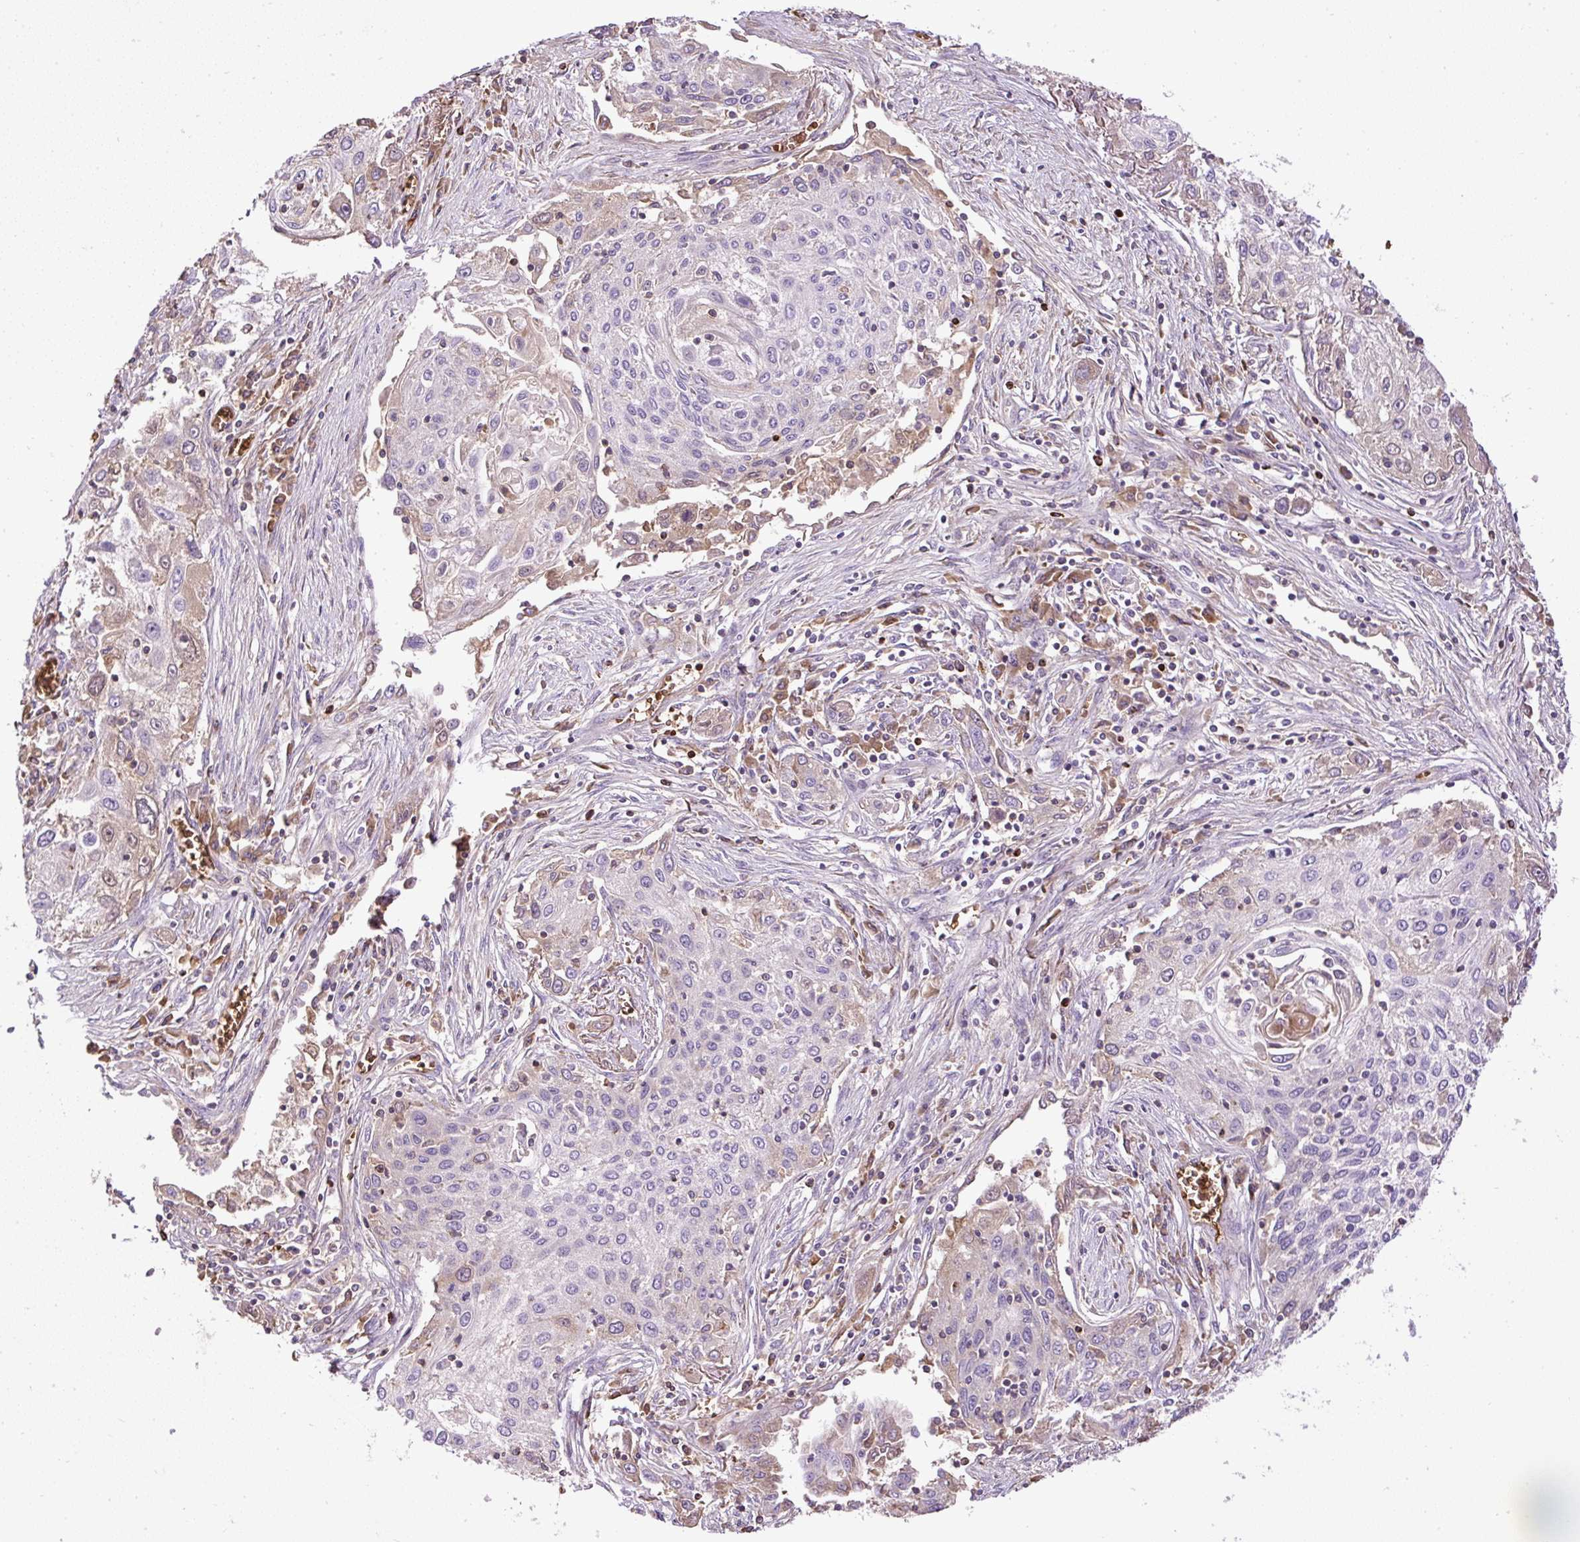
{"staining": {"intensity": "weak", "quantity": "<25%", "location": "cytoplasmic/membranous"}, "tissue": "lung cancer", "cell_type": "Tumor cells", "image_type": "cancer", "snomed": [{"axis": "morphology", "description": "Squamous cell carcinoma, NOS"}, {"axis": "topography", "description": "Lung"}], "caption": "Histopathology image shows no protein positivity in tumor cells of squamous cell carcinoma (lung) tissue.", "gene": "CXCL13", "patient": {"sex": "female", "age": 69}}